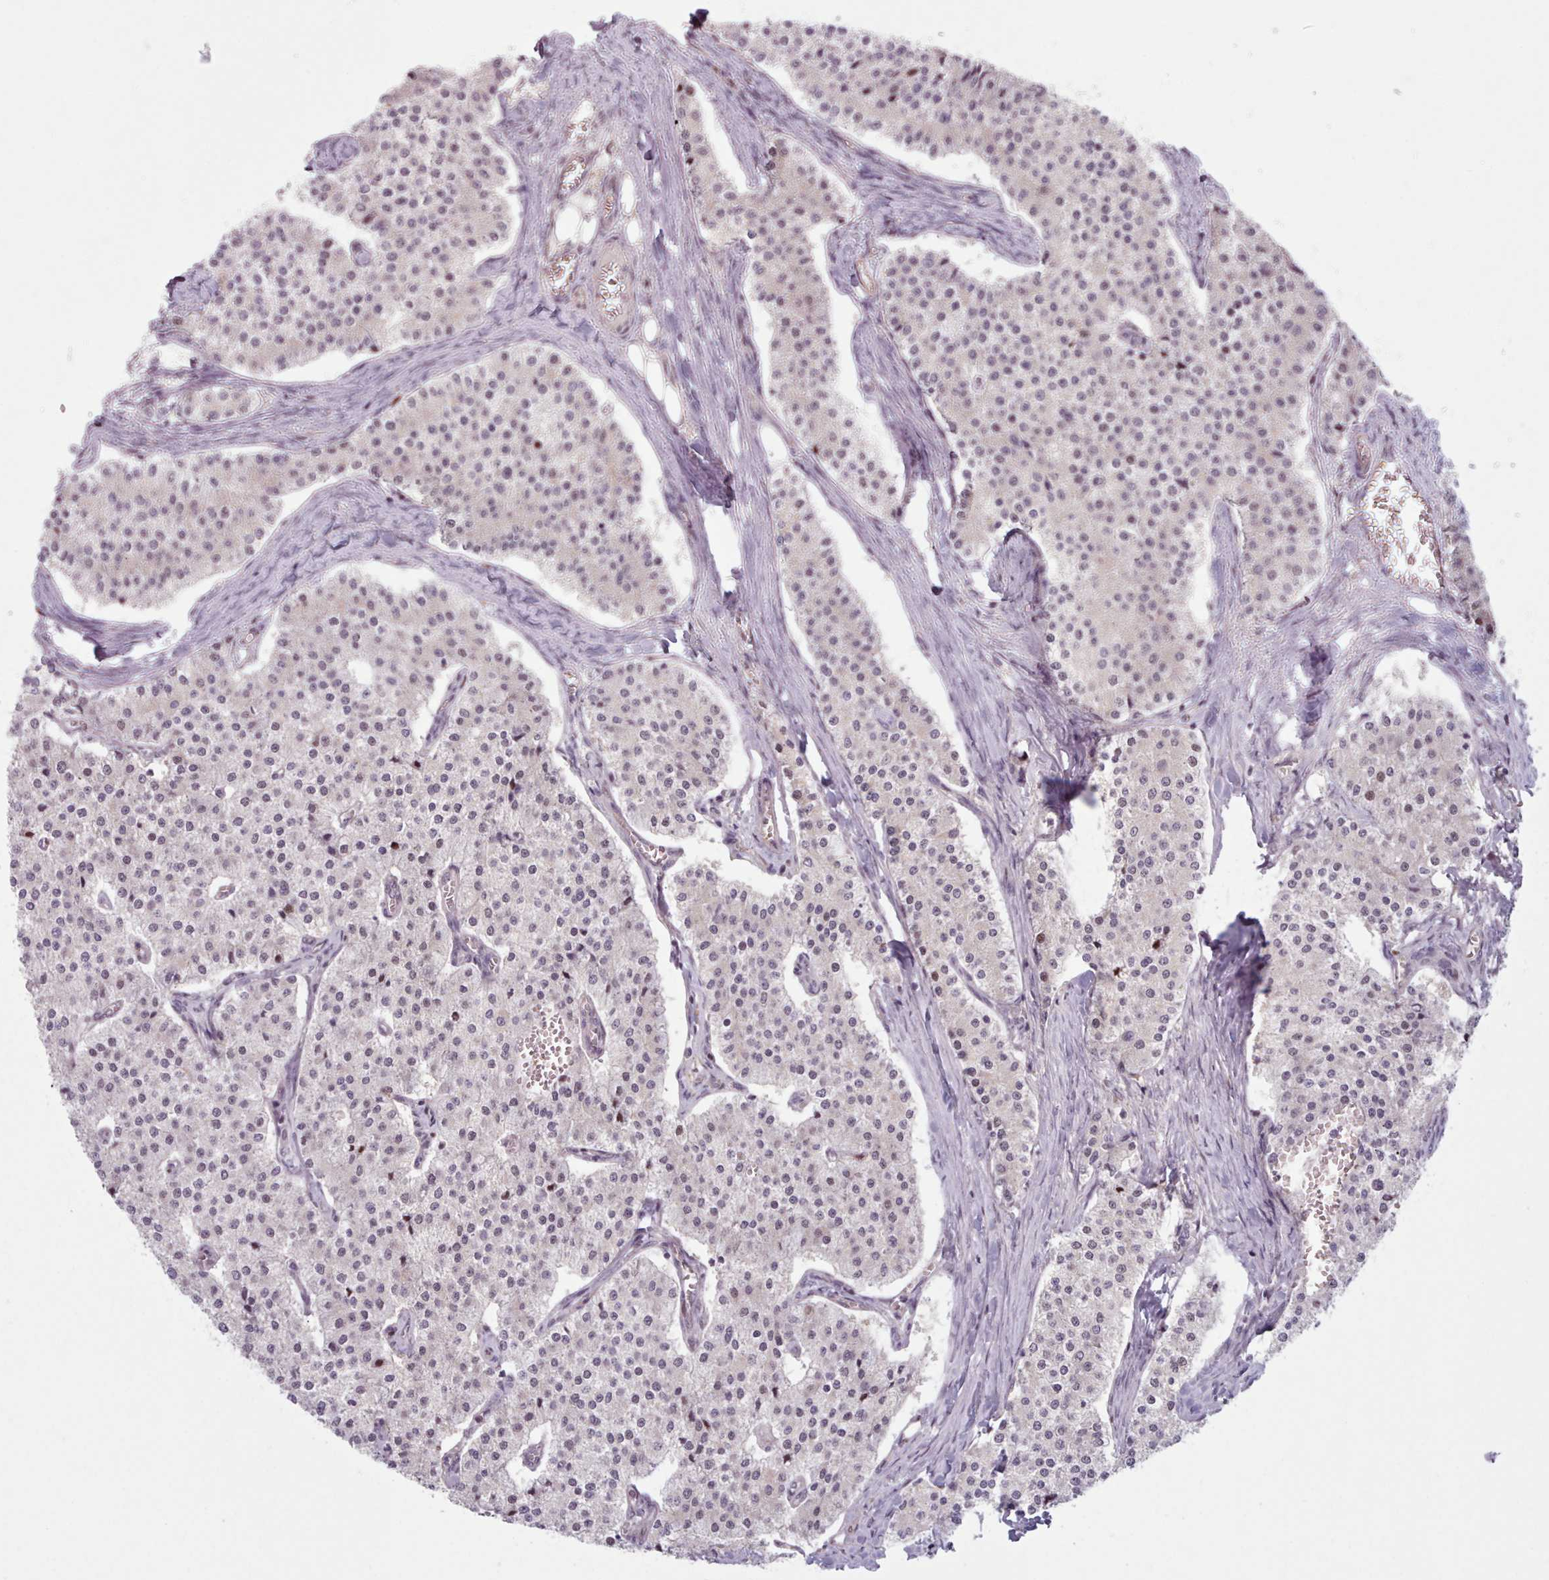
{"staining": {"intensity": "negative", "quantity": "none", "location": "none"}, "tissue": "carcinoid", "cell_type": "Tumor cells", "image_type": "cancer", "snomed": [{"axis": "morphology", "description": "Carcinoid, malignant, NOS"}, {"axis": "topography", "description": "Colon"}], "caption": "Immunohistochemistry (IHC) photomicrograph of malignant carcinoid stained for a protein (brown), which reveals no positivity in tumor cells.", "gene": "KBTBD7", "patient": {"sex": "female", "age": 52}}